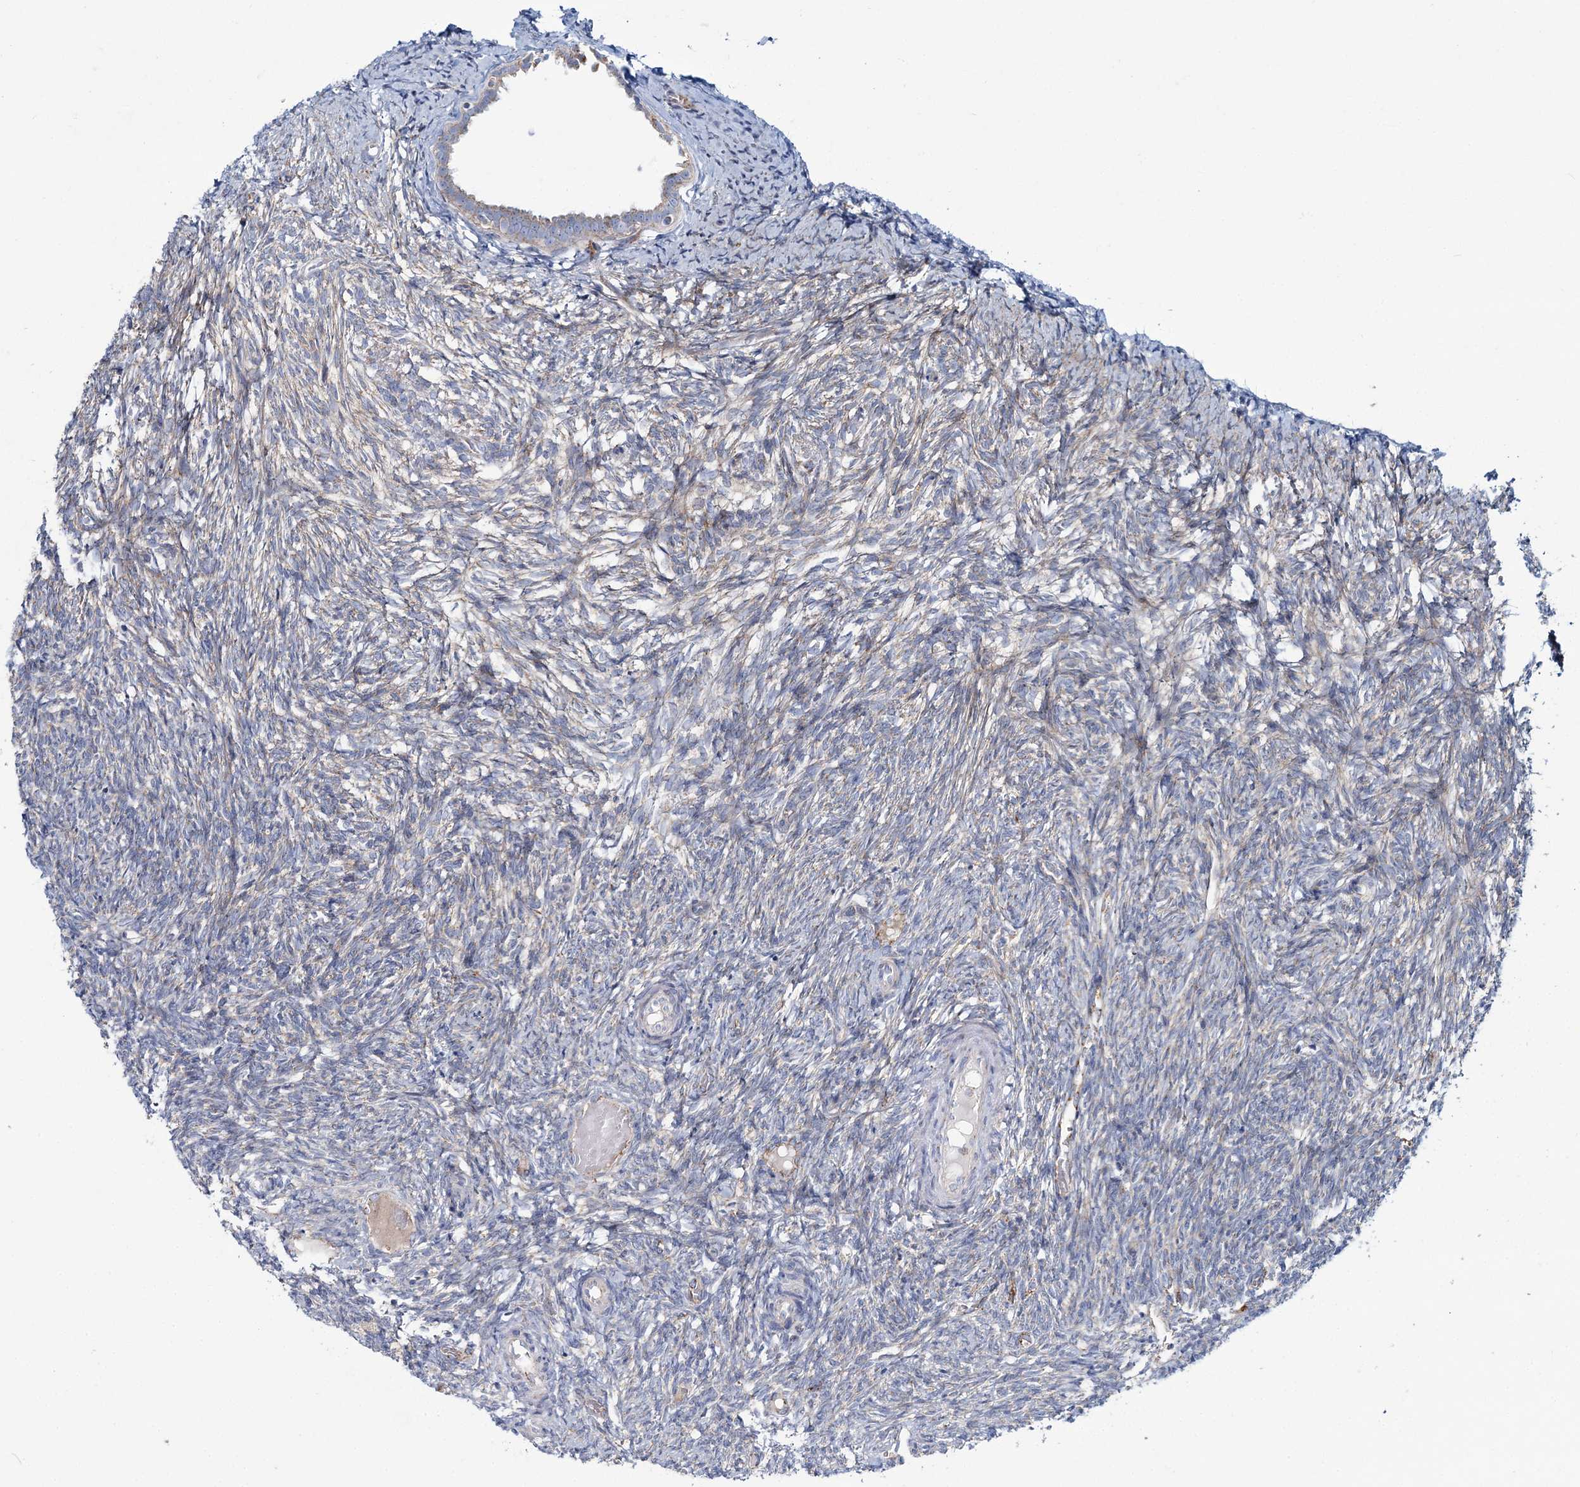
{"staining": {"intensity": "negative", "quantity": "none", "location": "none"}, "tissue": "ovary", "cell_type": "Follicle cells", "image_type": "normal", "snomed": [{"axis": "morphology", "description": "Normal tissue, NOS"}, {"axis": "topography", "description": "Ovary"}], "caption": "Immunohistochemistry of unremarkable ovary exhibits no positivity in follicle cells.", "gene": "ARHGAP6", "patient": {"sex": "female", "age": 41}}